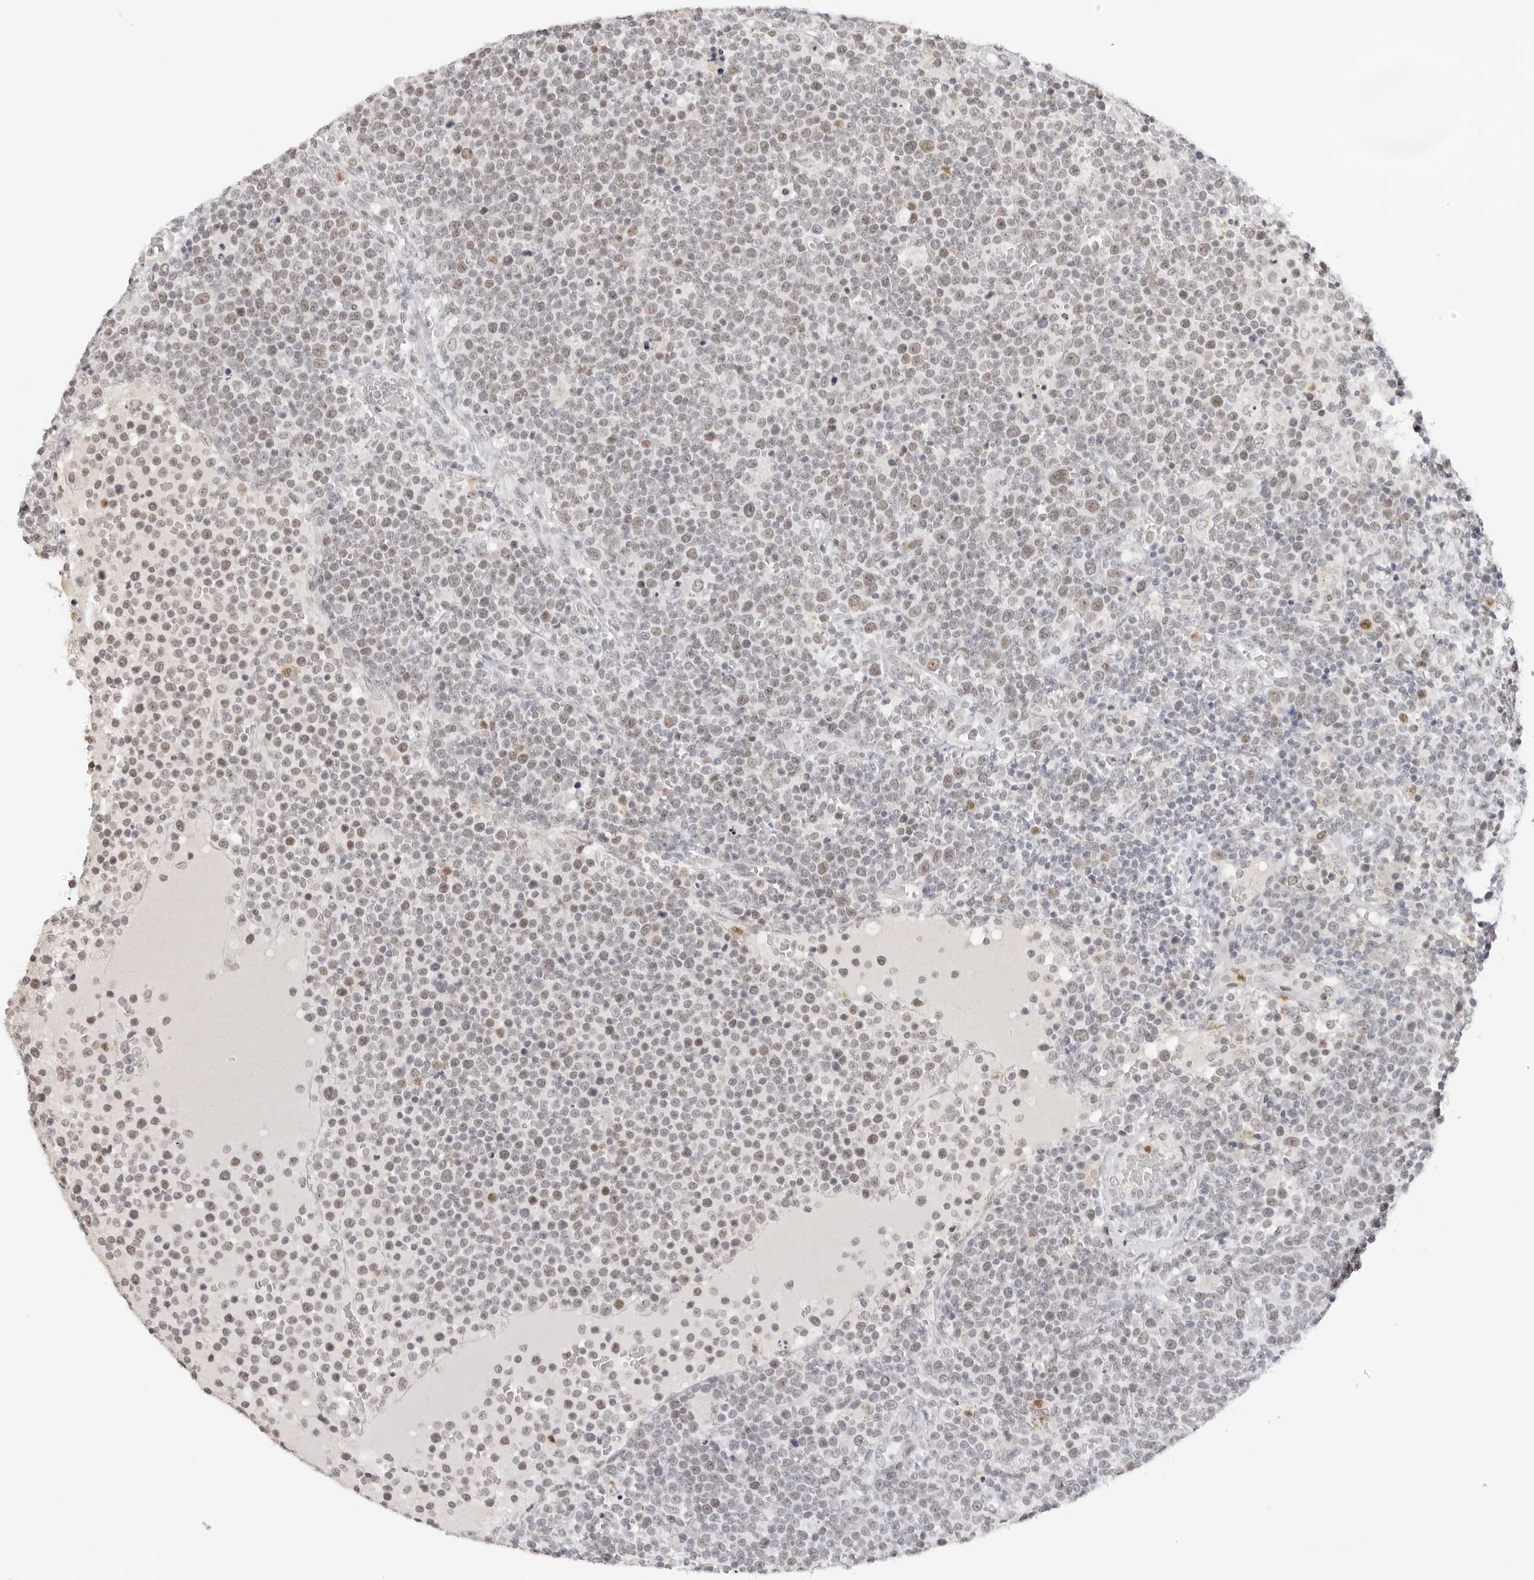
{"staining": {"intensity": "weak", "quantity": "25%-75%", "location": "nuclear"}, "tissue": "lymphoma", "cell_type": "Tumor cells", "image_type": "cancer", "snomed": [{"axis": "morphology", "description": "Malignant lymphoma, non-Hodgkin's type, High grade"}, {"axis": "topography", "description": "Lymph node"}], "caption": "IHC photomicrograph of human high-grade malignant lymphoma, non-Hodgkin's type stained for a protein (brown), which reveals low levels of weak nuclear positivity in about 25%-75% of tumor cells.", "gene": "MSH6", "patient": {"sex": "male", "age": 61}}